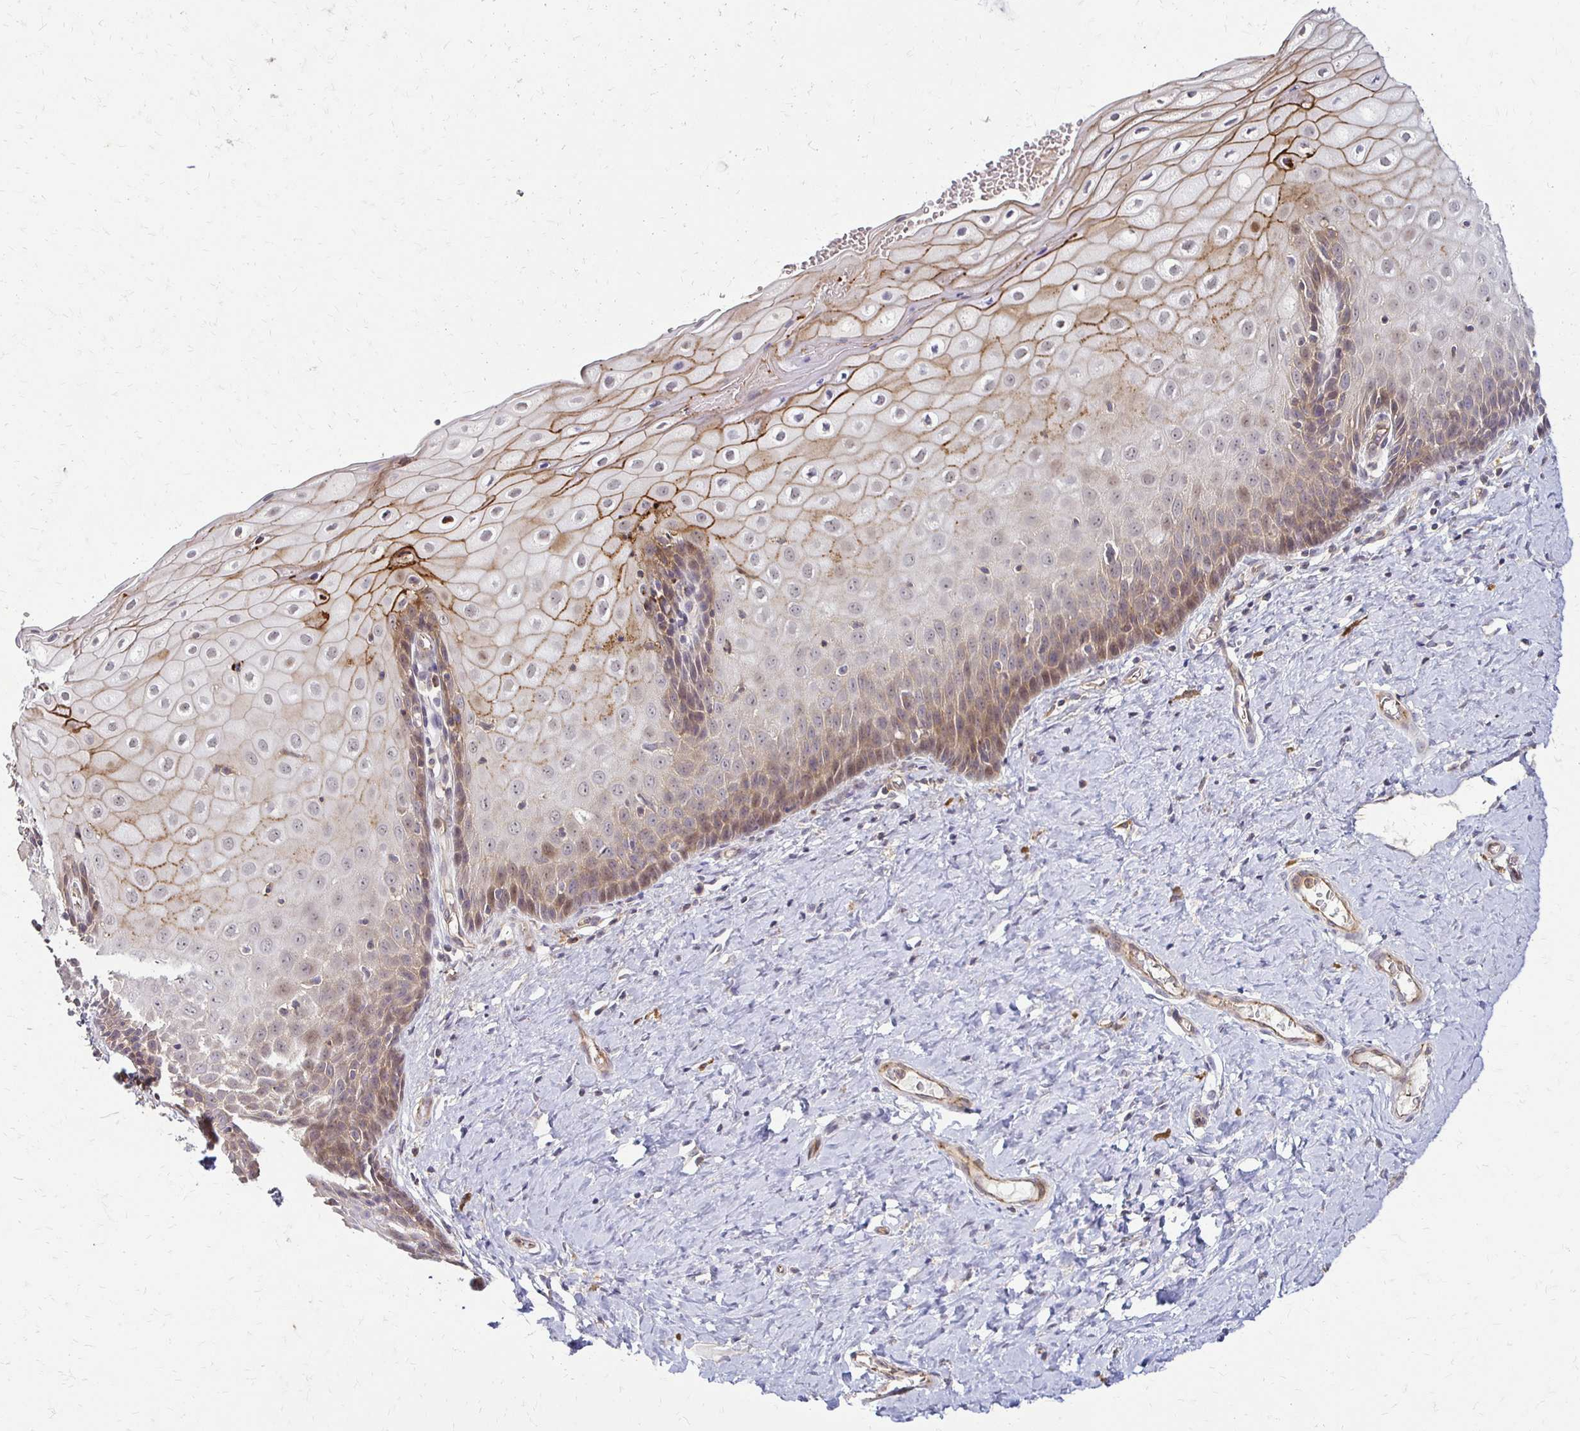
{"staining": {"intensity": "moderate", "quantity": ">75%", "location": "cytoplasmic/membranous"}, "tissue": "cervix", "cell_type": "Glandular cells", "image_type": "normal", "snomed": [{"axis": "morphology", "description": "Normal tissue, NOS"}, {"axis": "topography", "description": "Cervix"}], "caption": "Glandular cells show medium levels of moderate cytoplasmic/membranous expression in approximately >75% of cells in benign cervix.", "gene": "SLC9A9", "patient": {"sex": "female", "age": 37}}